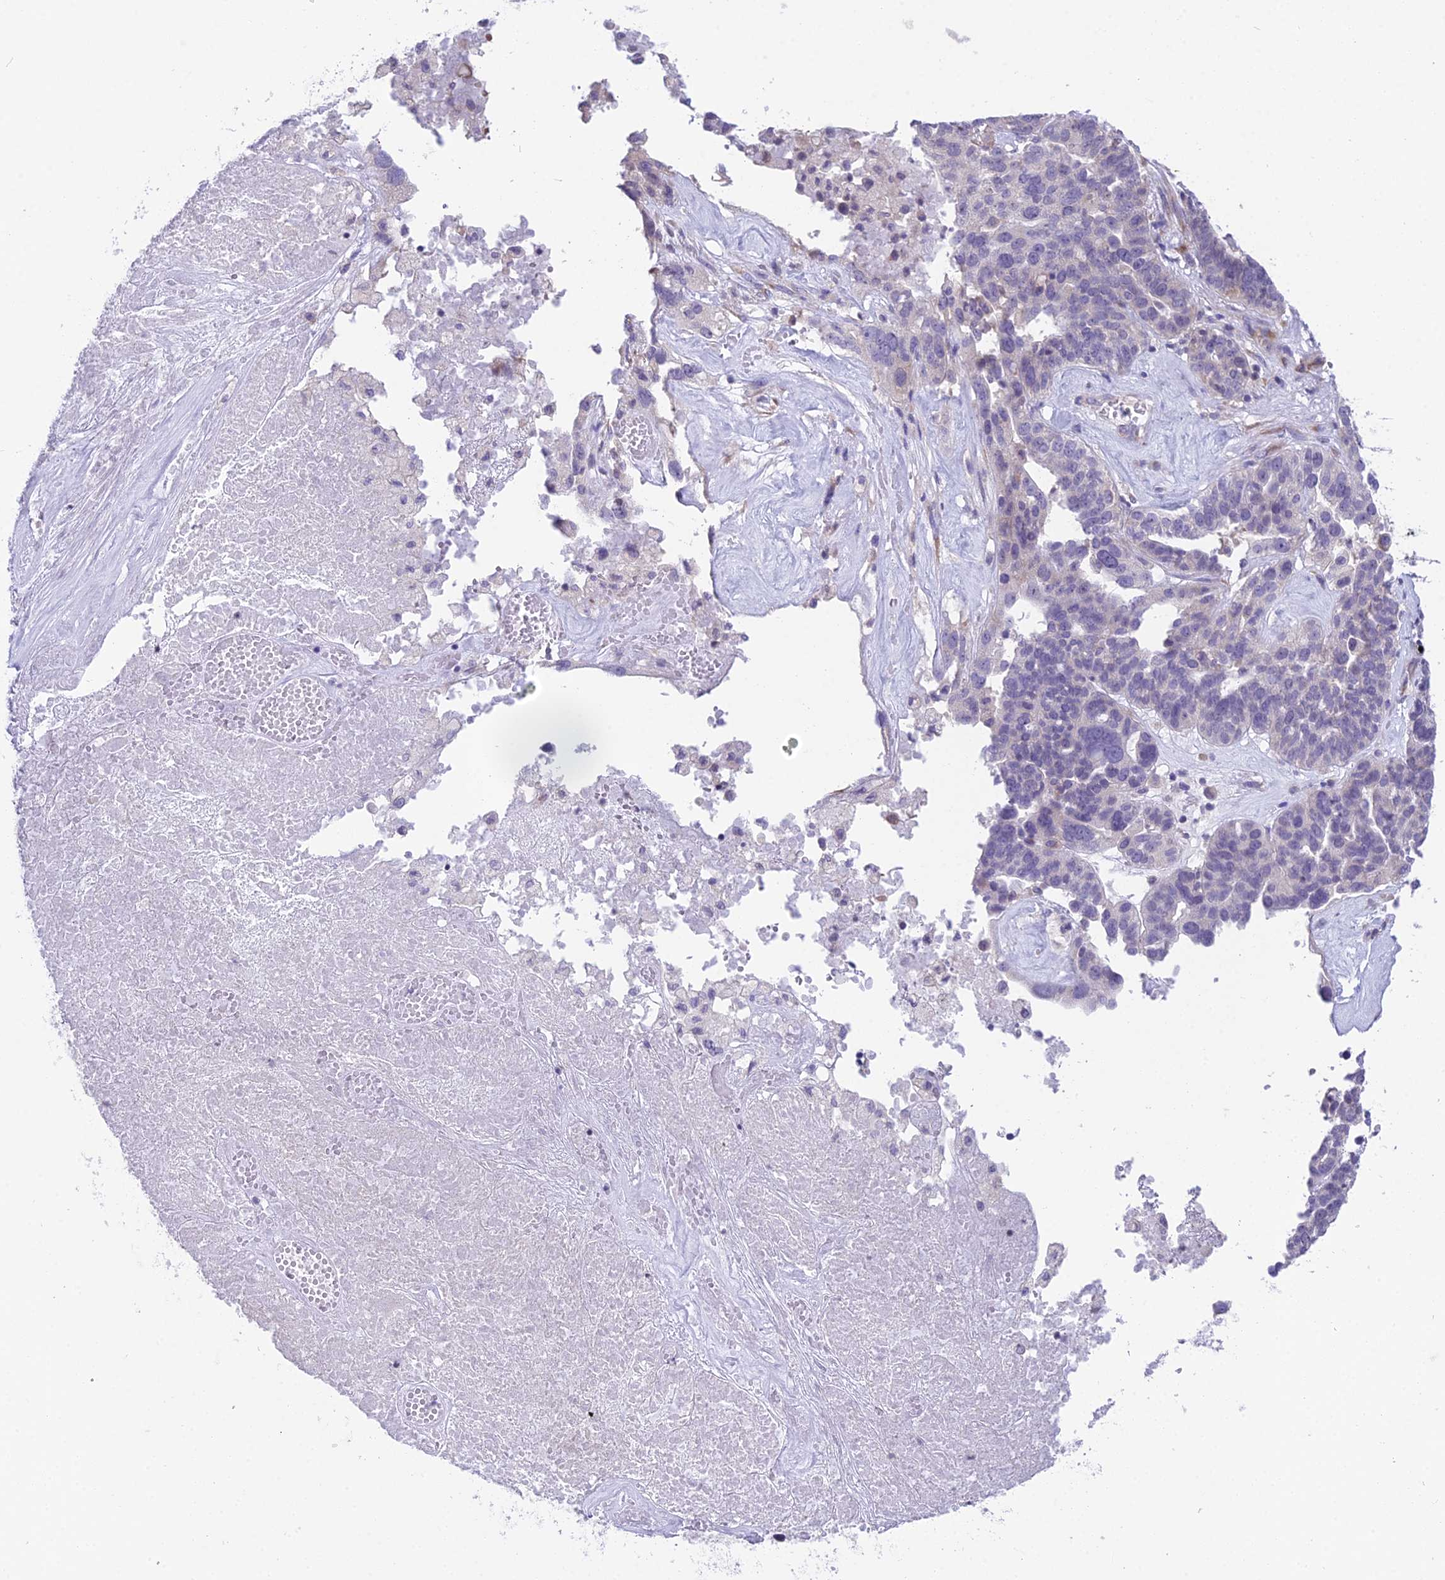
{"staining": {"intensity": "negative", "quantity": "none", "location": "none"}, "tissue": "ovarian cancer", "cell_type": "Tumor cells", "image_type": "cancer", "snomed": [{"axis": "morphology", "description": "Cystadenocarcinoma, serous, NOS"}, {"axis": "topography", "description": "Ovary"}], "caption": "The immunohistochemistry photomicrograph has no significant positivity in tumor cells of ovarian cancer (serous cystadenocarcinoma) tissue.", "gene": "RPS26", "patient": {"sex": "female", "age": 59}}